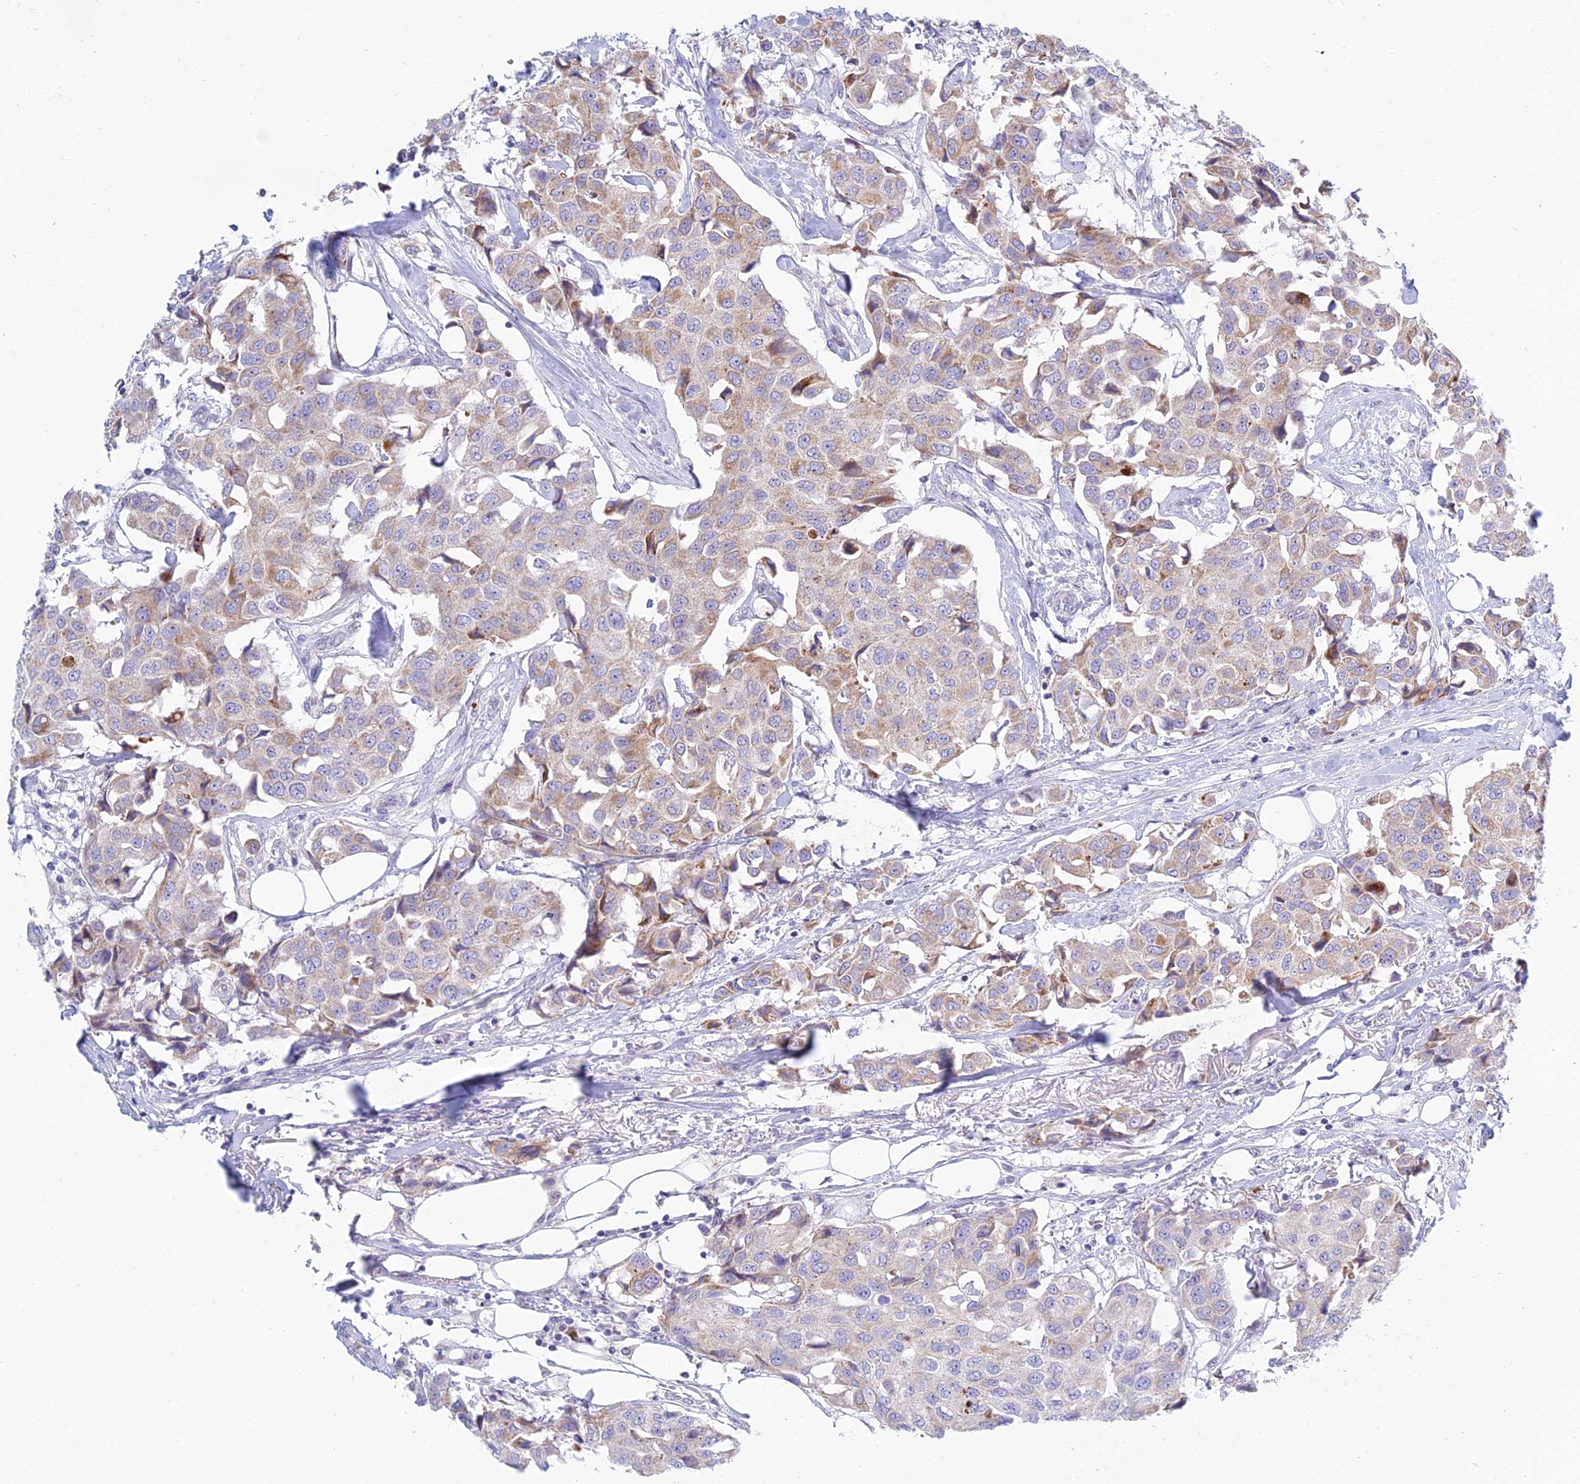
{"staining": {"intensity": "weak", "quantity": "25%-75%", "location": "cytoplasmic/membranous"}, "tissue": "breast cancer", "cell_type": "Tumor cells", "image_type": "cancer", "snomed": [{"axis": "morphology", "description": "Duct carcinoma"}, {"axis": "topography", "description": "Breast"}], "caption": "A low amount of weak cytoplasmic/membranous expression is identified in approximately 25%-75% of tumor cells in breast cancer (invasive ductal carcinoma) tissue.", "gene": "PRR13", "patient": {"sex": "female", "age": 80}}